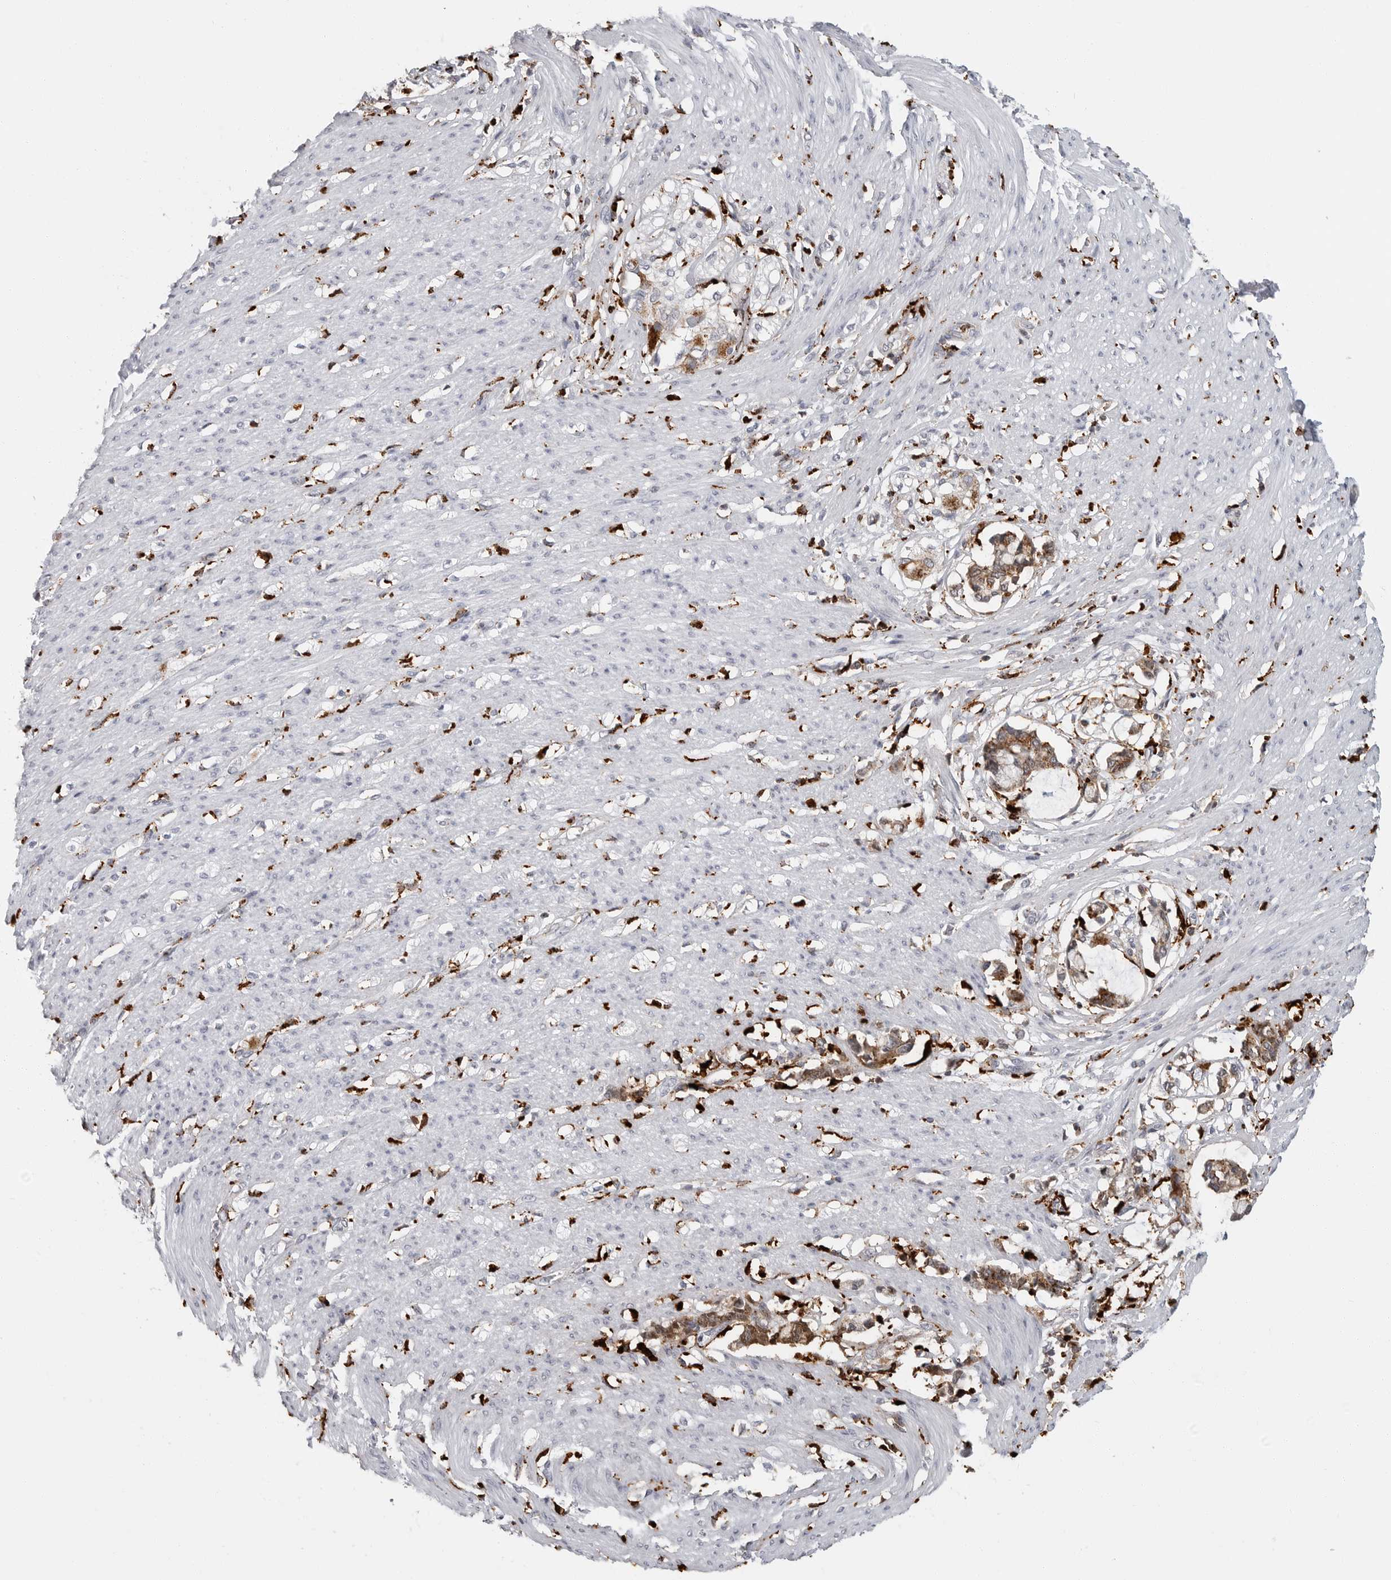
{"staining": {"intensity": "negative", "quantity": "none", "location": "none"}, "tissue": "smooth muscle", "cell_type": "Smooth muscle cells", "image_type": "normal", "snomed": [{"axis": "morphology", "description": "Normal tissue, NOS"}, {"axis": "morphology", "description": "Adenocarcinoma, NOS"}, {"axis": "topography", "description": "Colon"}, {"axis": "topography", "description": "Peripheral nerve tissue"}], "caption": "Smooth muscle stained for a protein using IHC shows no staining smooth muscle cells.", "gene": "IFI30", "patient": {"sex": "male", "age": 14}}